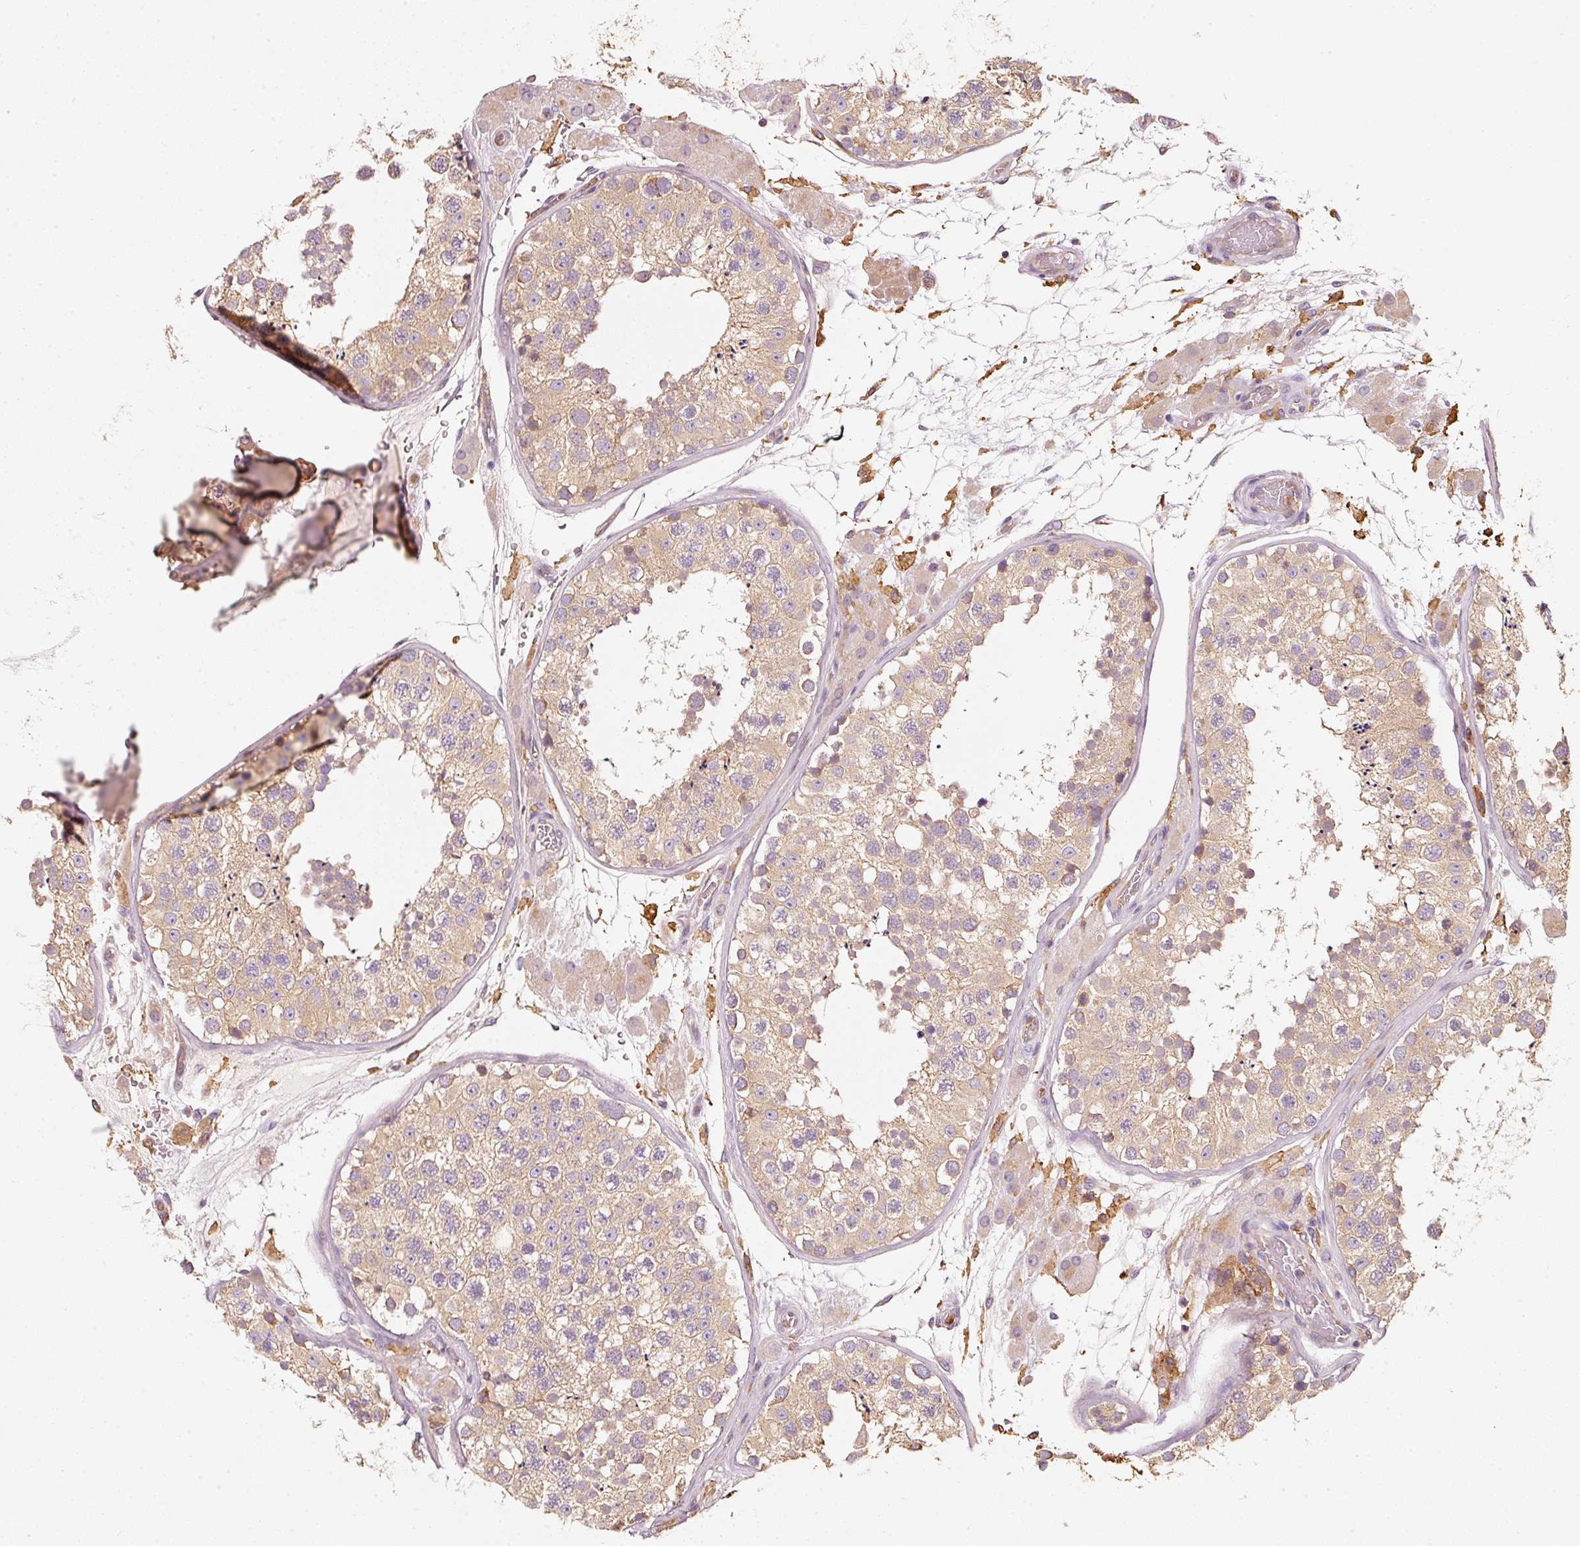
{"staining": {"intensity": "moderate", "quantity": "25%-75%", "location": "cytoplasmic/membranous"}, "tissue": "testis", "cell_type": "Cells in seminiferous ducts", "image_type": "normal", "snomed": [{"axis": "morphology", "description": "Normal tissue, NOS"}, {"axis": "topography", "description": "Testis"}], "caption": "DAB (3,3'-diaminobenzidine) immunohistochemical staining of normal human testis shows moderate cytoplasmic/membranous protein expression in about 25%-75% of cells in seminiferous ducts. The staining was performed using DAB (3,3'-diaminobenzidine) to visualize the protein expression in brown, while the nuclei were stained in blue with hematoxylin (Magnification: 20x).", "gene": "IQGAP2", "patient": {"sex": "male", "age": 26}}